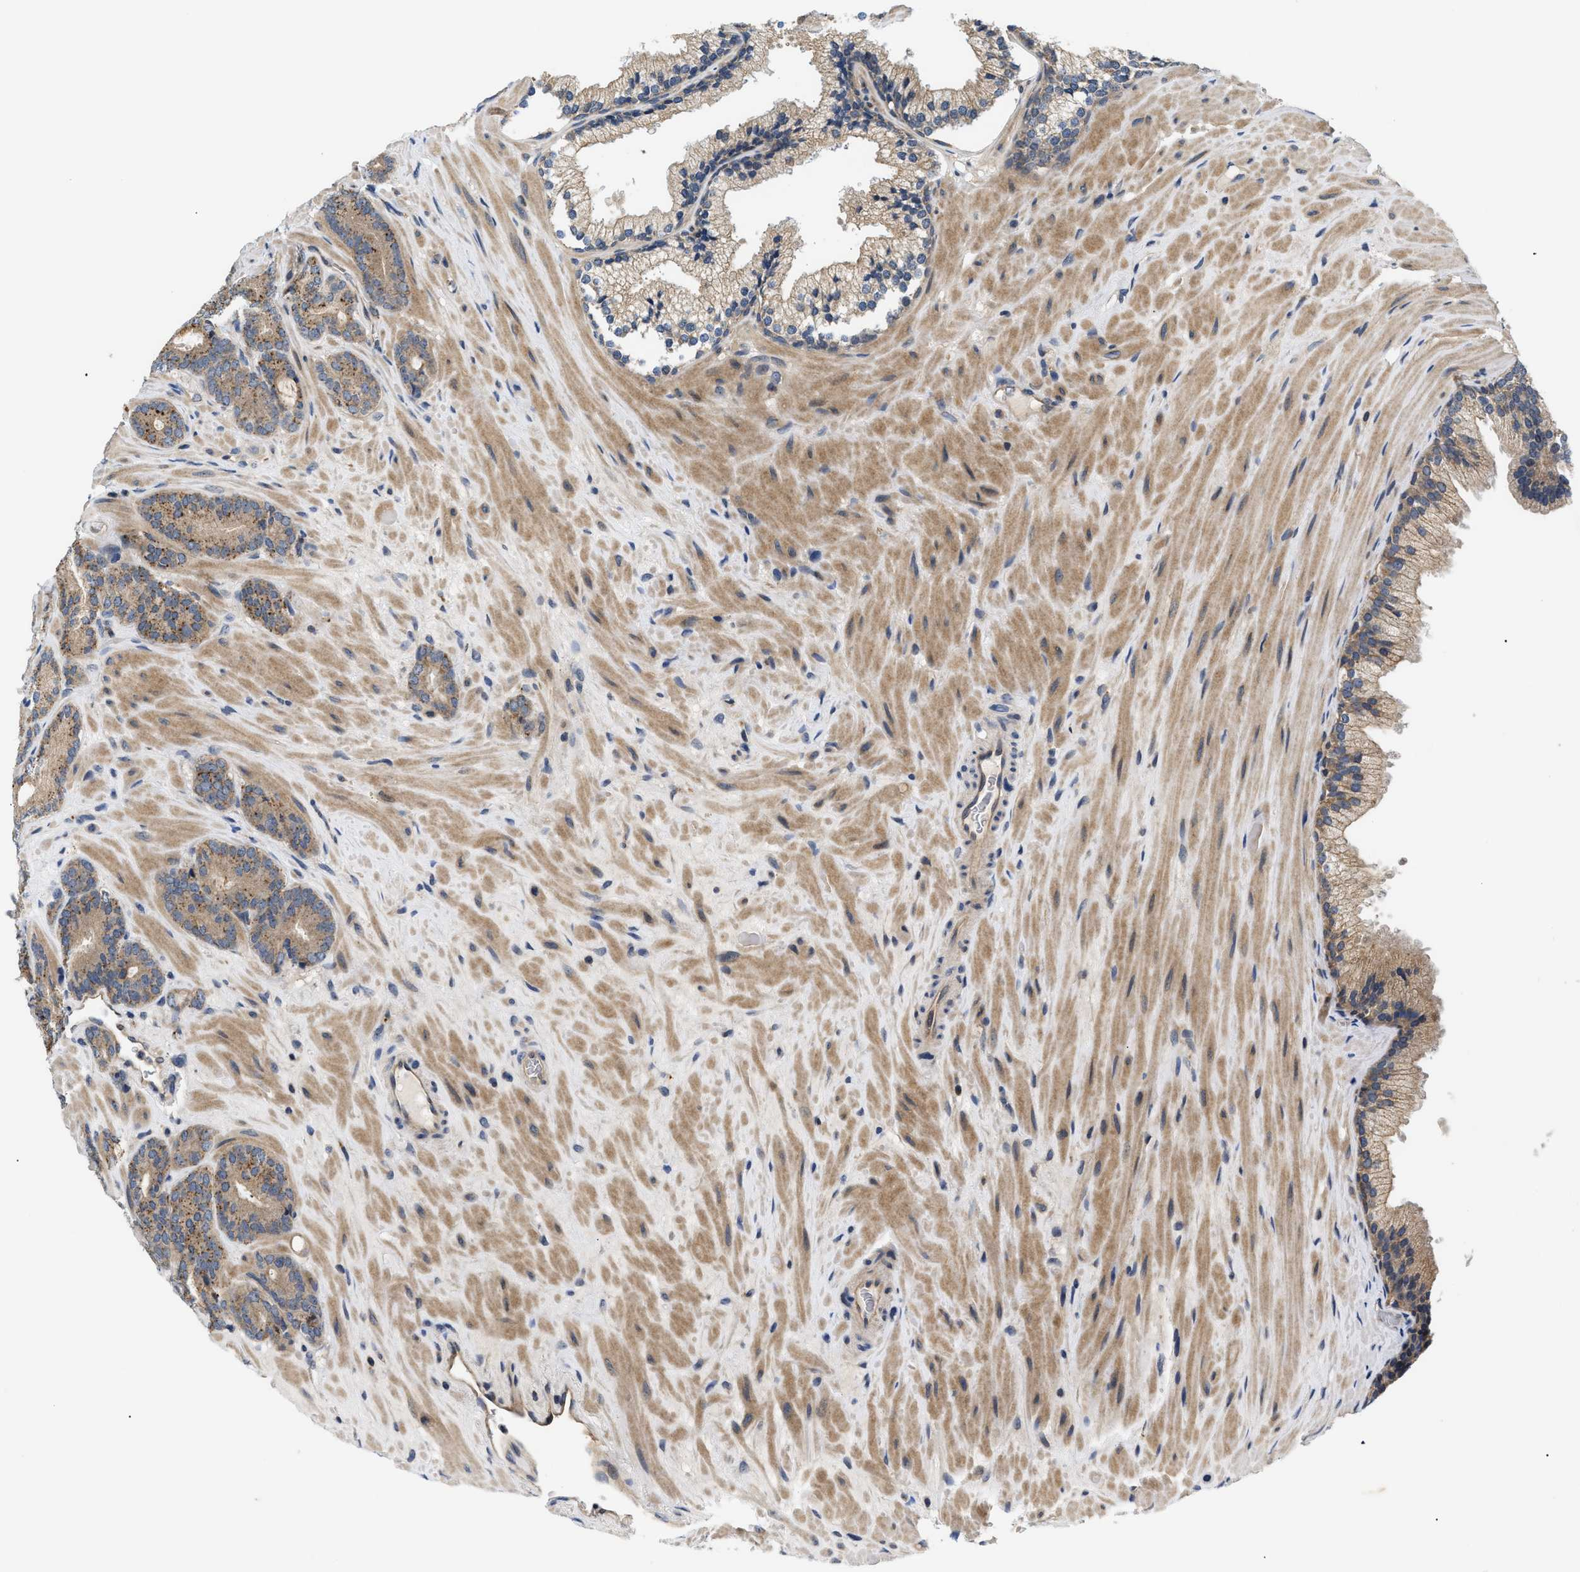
{"staining": {"intensity": "moderate", "quantity": ">75%", "location": "cytoplasmic/membranous"}, "tissue": "prostate cancer", "cell_type": "Tumor cells", "image_type": "cancer", "snomed": [{"axis": "morphology", "description": "Adenocarcinoma, Low grade"}, {"axis": "topography", "description": "Prostate"}], "caption": "Moderate cytoplasmic/membranous protein positivity is present in approximately >75% of tumor cells in prostate cancer (low-grade adenocarcinoma).", "gene": "HMGCR", "patient": {"sex": "male", "age": 63}}